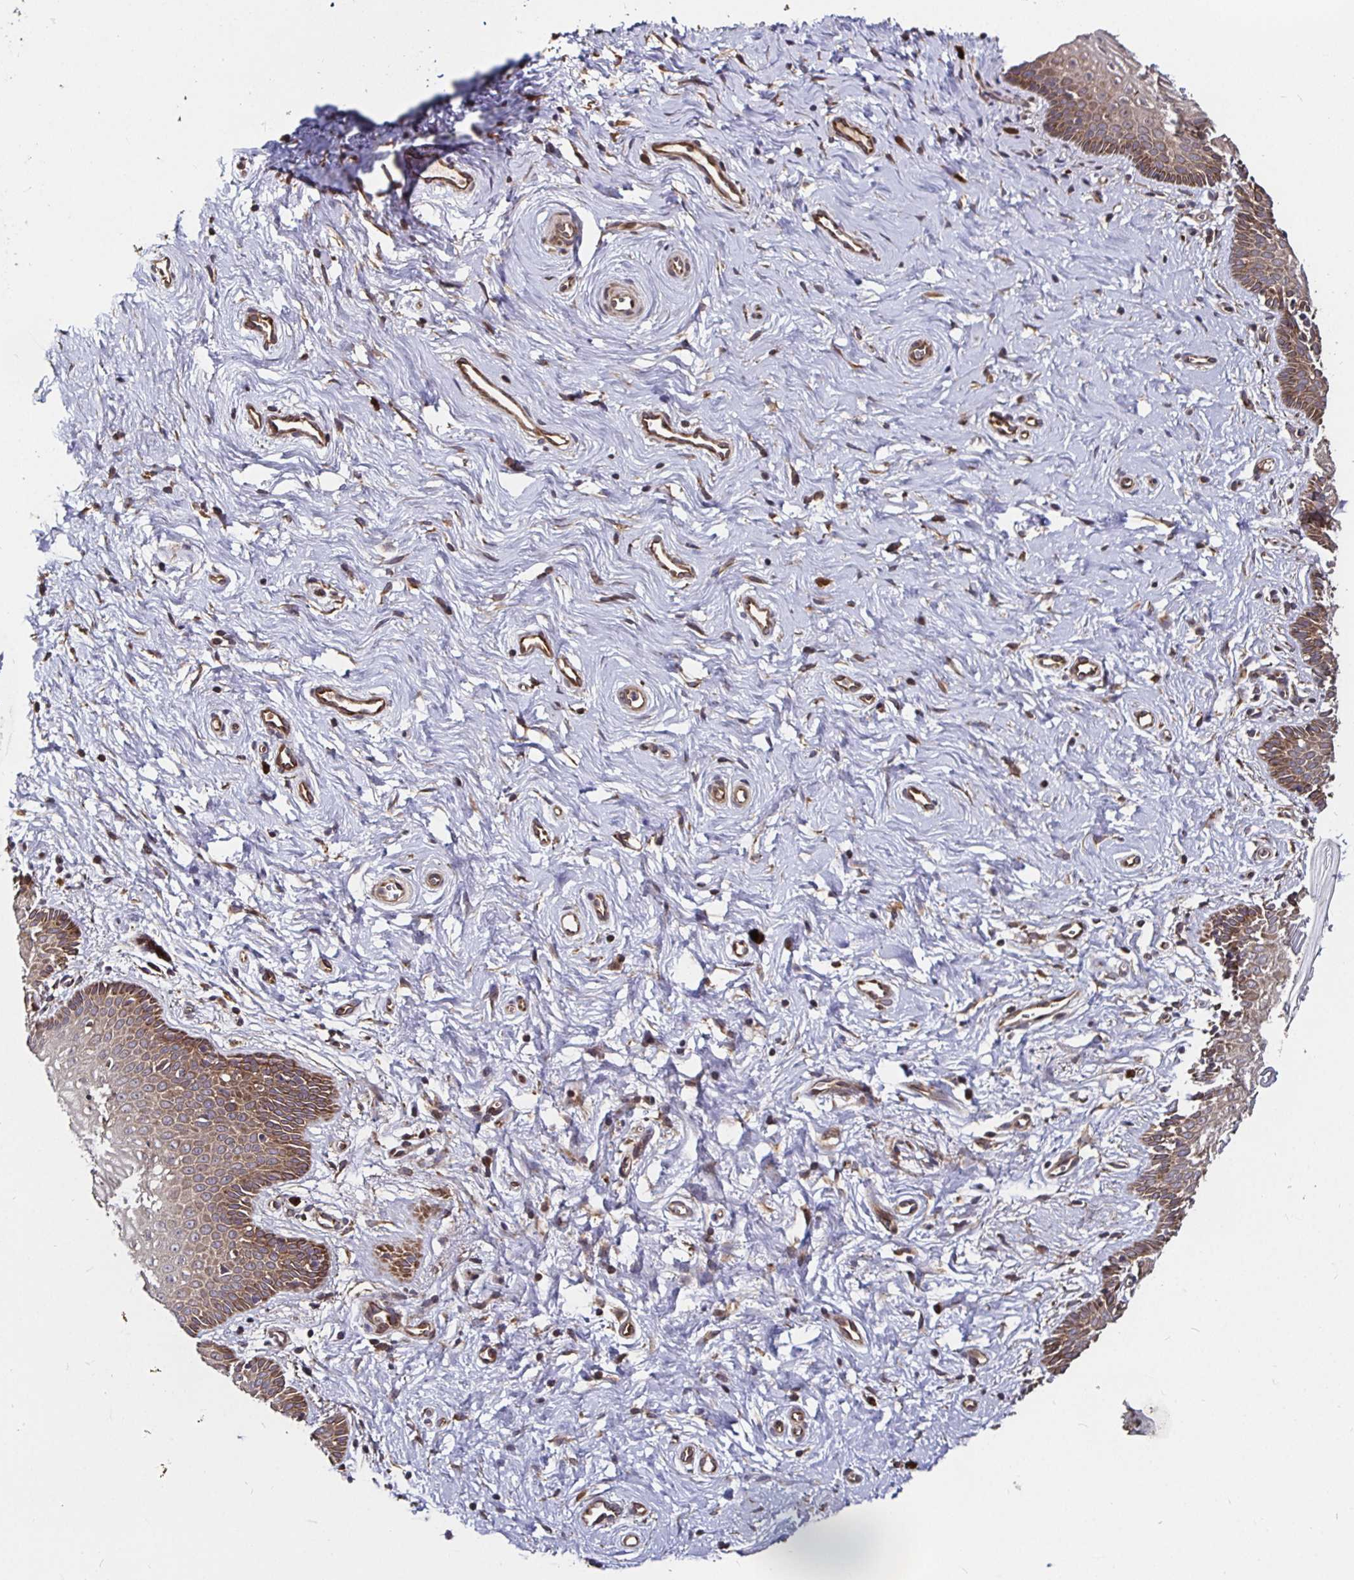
{"staining": {"intensity": "moderate", "quantity": "25%-75%", "location": "cytoplasmic/membranous,nuclear"}, "tissue": "vagina", "cell_type": "Squamous epithelial cells", "image_type": "normal", "snomed": [{"axis": "morphology", "description": "Normal tissue, NOS"}, {"axis": "topography", "description": "Vagina"}], "caption": "Vagina stained with IHC reveals moderate cytoplasmic/membranous,nuclear staining in approximately 25%-75% of squamous epithelial cells.", "gene": "MLST8", "patient": {"sex": "female", "age": 38}}